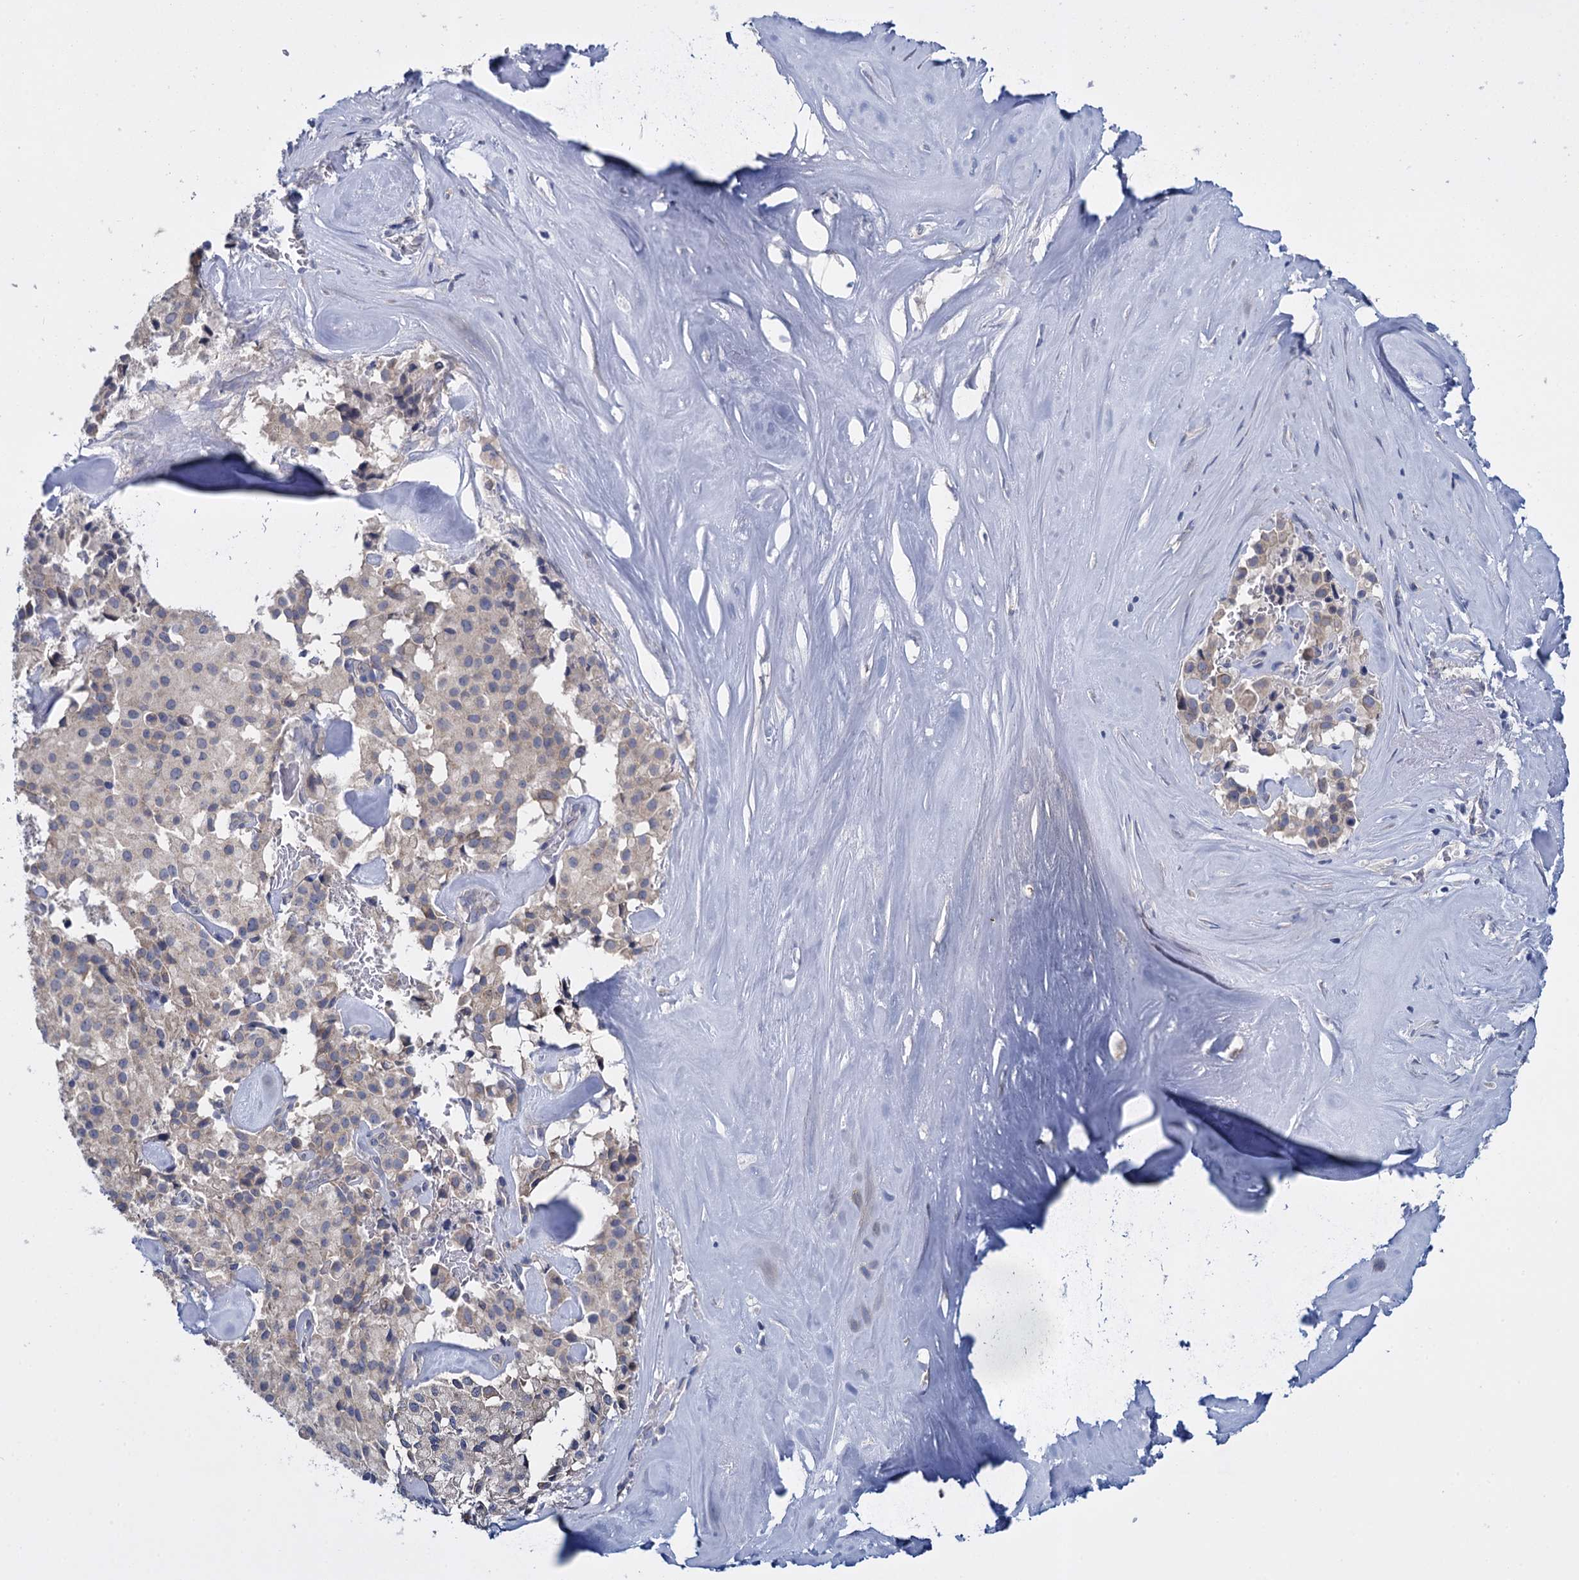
{"staining": {"intensity": "moderate", "quantity": "25%-75%", "location": "cytoplasmic/membranous"}, "tissue": "pancreatic cancer", "cell_type": "Tumor cells", "image_type": "cancer", "snomed": [{"axis": "morphology", "description": "Adenocarcinoma, NOS"}, {"axis": "topography", "description": "Pancreas"}], "caption": "Protein expression analysis of adenocarcinoma (pancreatic) exhibits moderate cytoplasmic/membranous expression in approximately 25%-75% of tumor cells.", "gene": "GSTM2", "patient": {"sex": "male", "age": 65}}